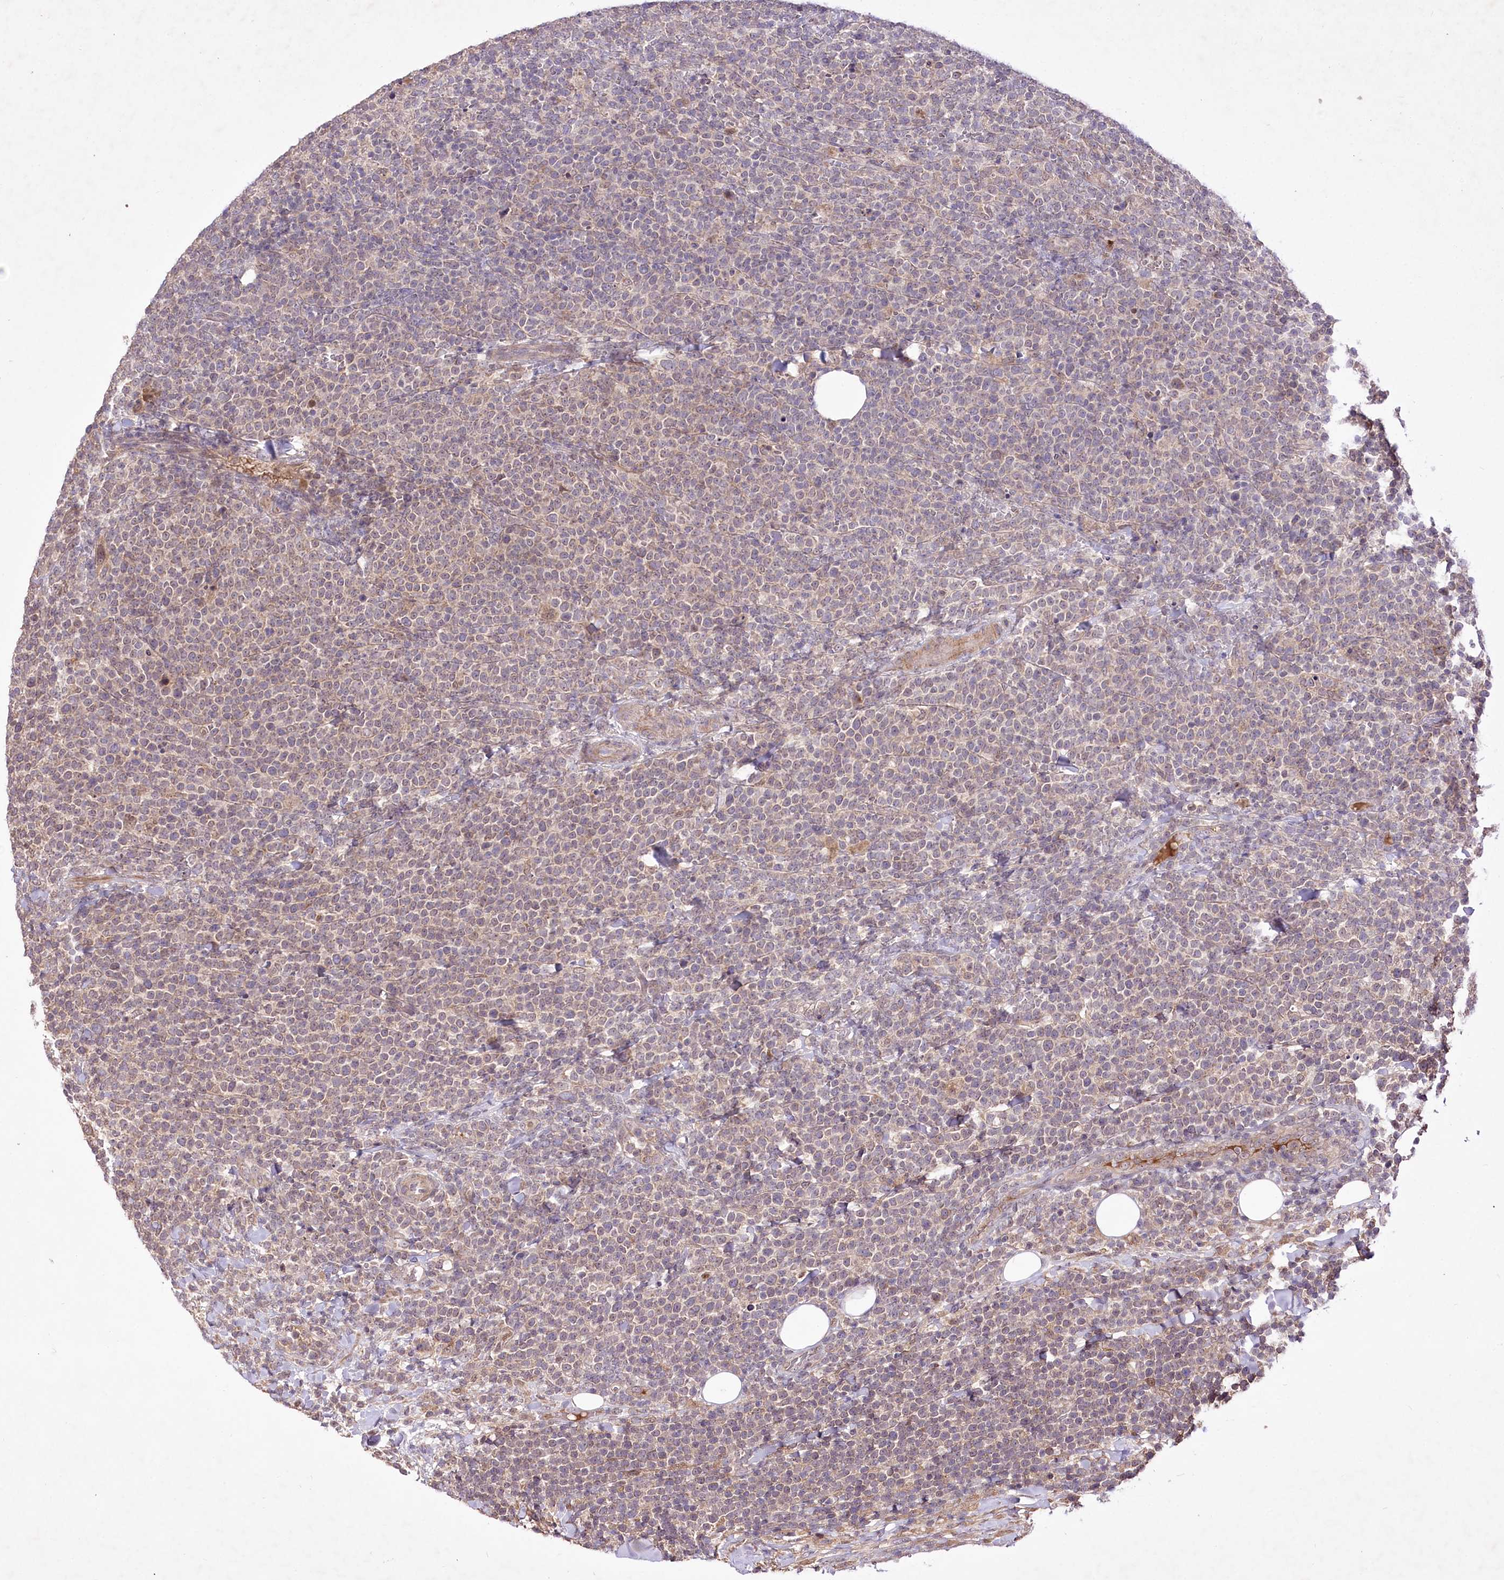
{"staining": {"intensity": "weak", "quantity": "25%-75%", "location": "cytoplasmic/membranous"}, "tissue": "lymphoma", "cell_type": "Tumor cells", "image_type": "cancer", "snomed": [{"axis": "morphology", "description": "Malignant lymphoma, non-Hodgkin's type, High grade"}, {"axis": "topography", "description": "Lymph node"}], "caption": "IHC of human lymphoma reveals low levels of weak cytoplasmic/membranous expression in about 25%-75% of tumor cells.", "gene": "HELT", "patient": {"sex": "male", "age": 61}}